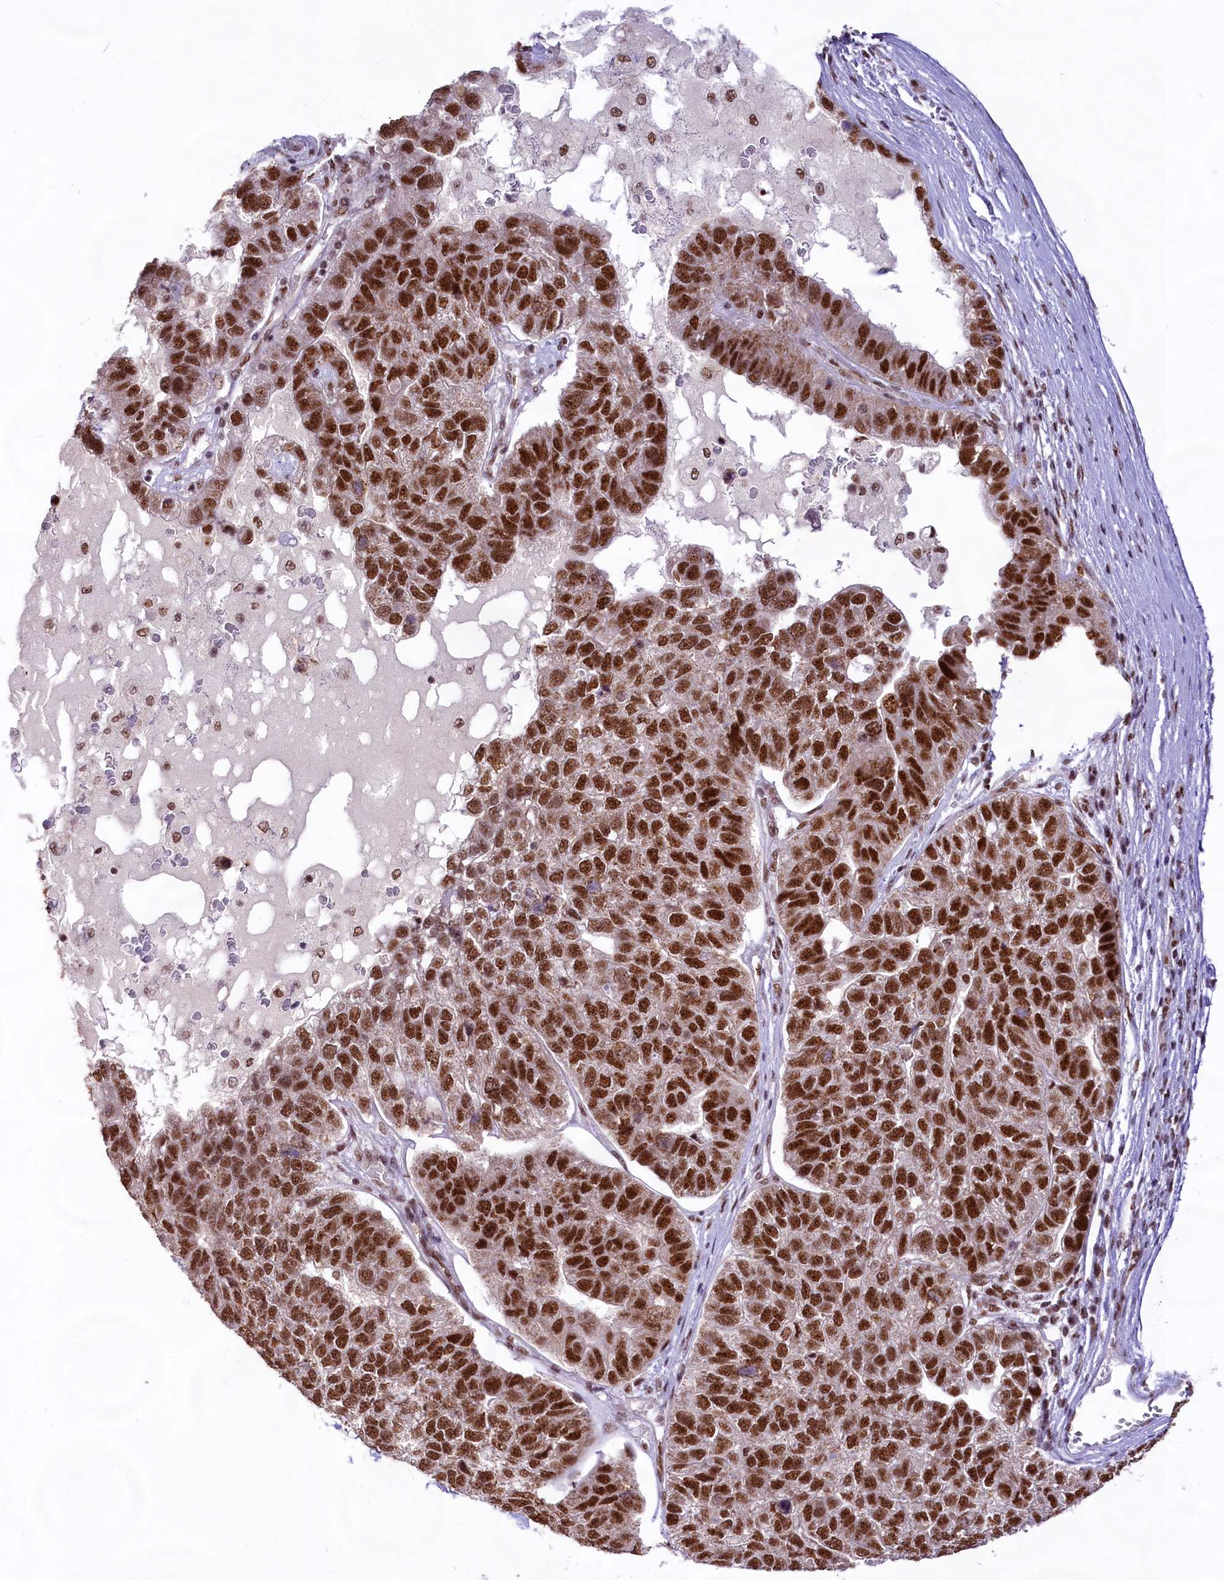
{"staining": {"intensity": "strong", "quantity": ">75%", "location": "nuclear"}, "tissue": "pancreatic cancer", "cell_type": "Tumor cells", "image_type": "cancer", "snomed": [{"axis": "morphology", "description": "Adenocarcinoma, NOS"}, {"axis": "topography", "description": "Pancreas"}], "caption": "IHC (DAB (3,3'-diaminobenzidine)) staining of pancreatic adenocarcinoma reveals strong nuclear protein positivity in approximately >75% of tumor cells.", "gene": "HIRA", "patient": {"sex": "female", "age": 61}}